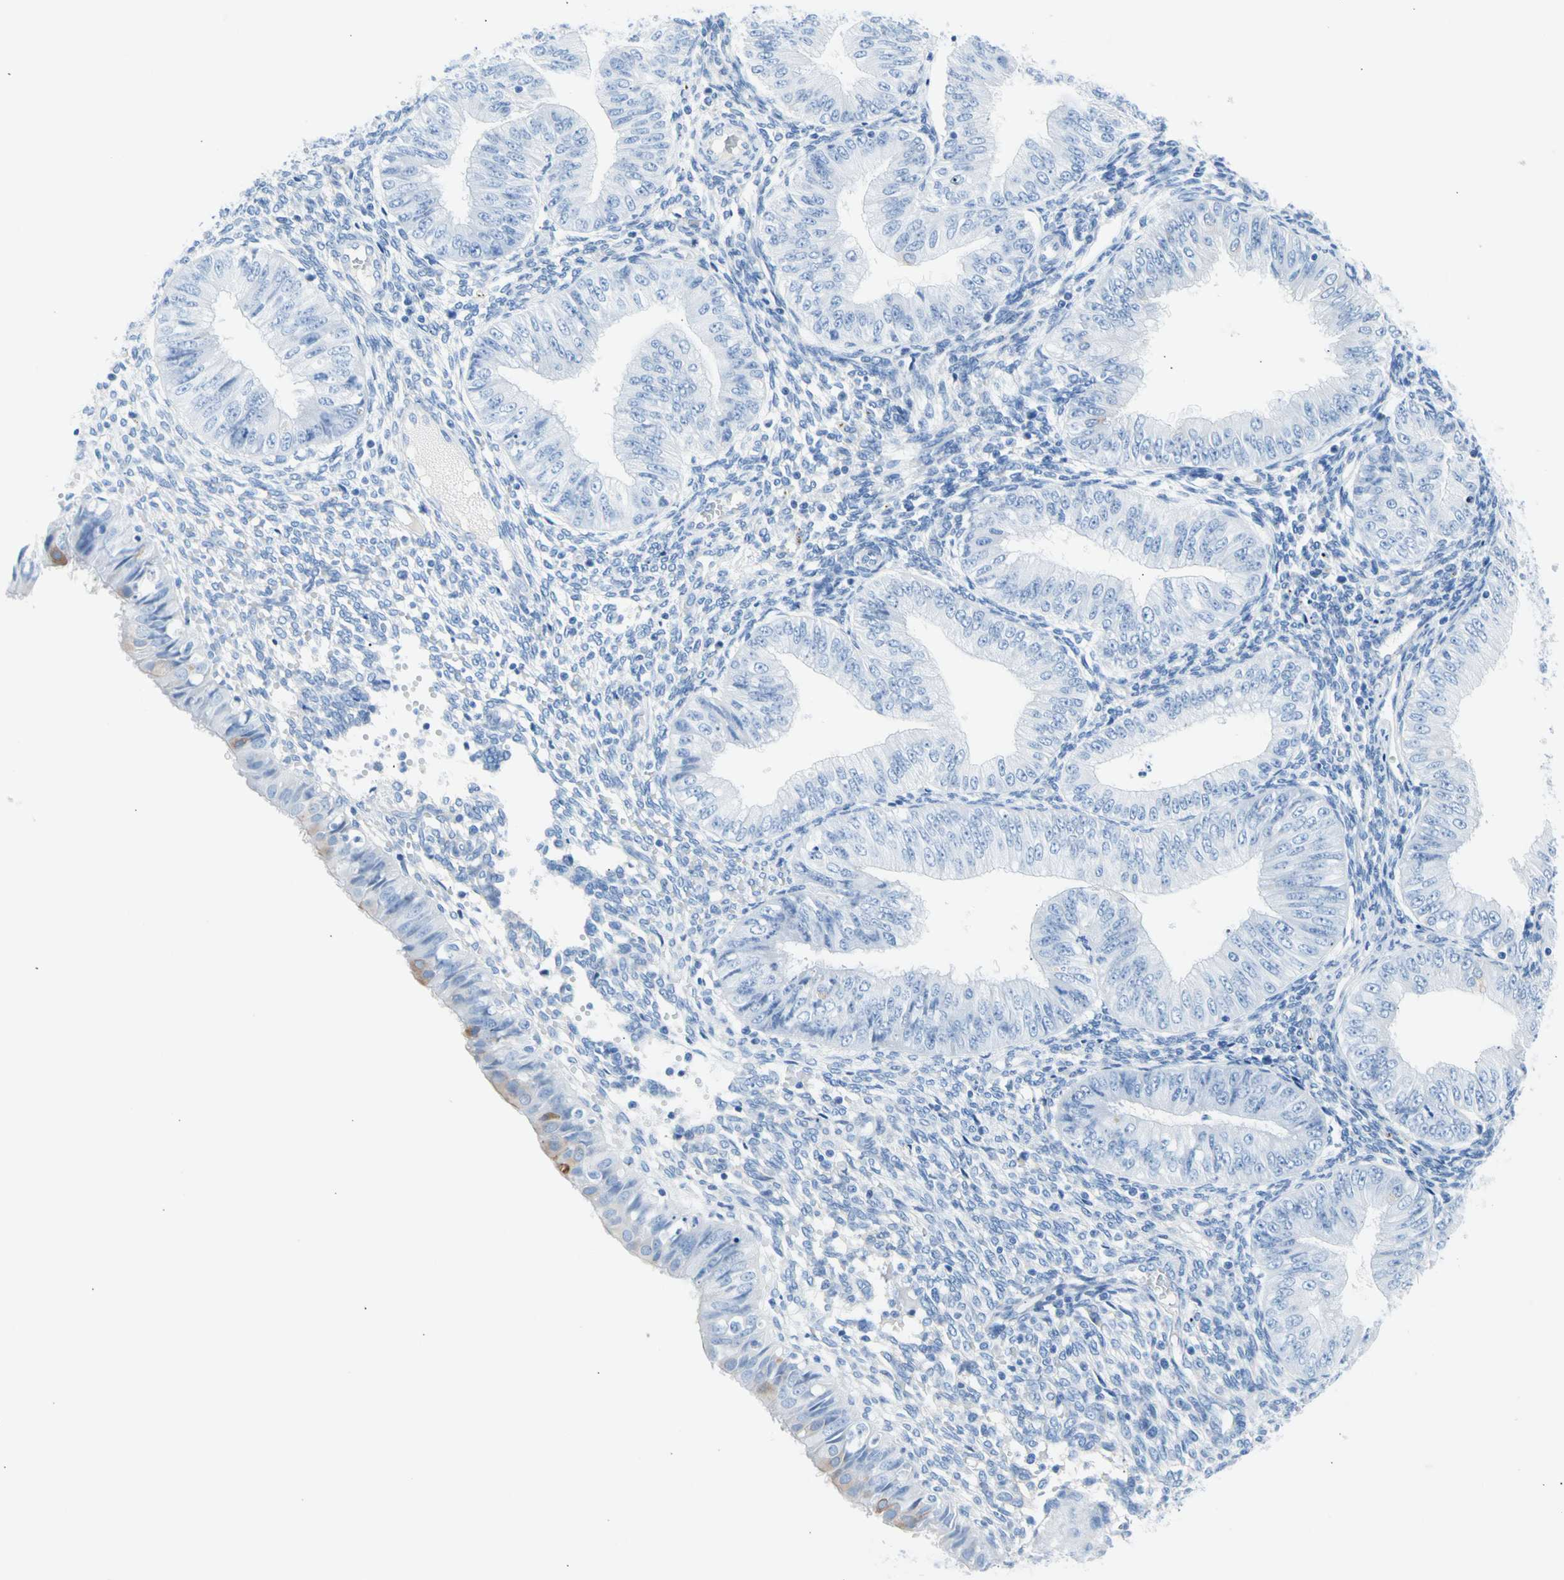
{"staining": {"intensity": "negative", "quantity": "none", "location": "none"}, "tissue": "endometrial cancer", "cell_type": "Tumor cells", "image_type": "cancer", "snomed": [{"axis": "morphology", "description": "Normal tissue, NOS"}, {"axis": "morphology", "description": "Adenocarcinoma, NOS"}, {"axis": "topography", "description": "Endometrium"}], "caption": "The IHC micrograph has no significant positivity in tumor cells of endometrial cancer tissue.", "gene": "CEL", "patient": {"sex": "female", "age": 53}}